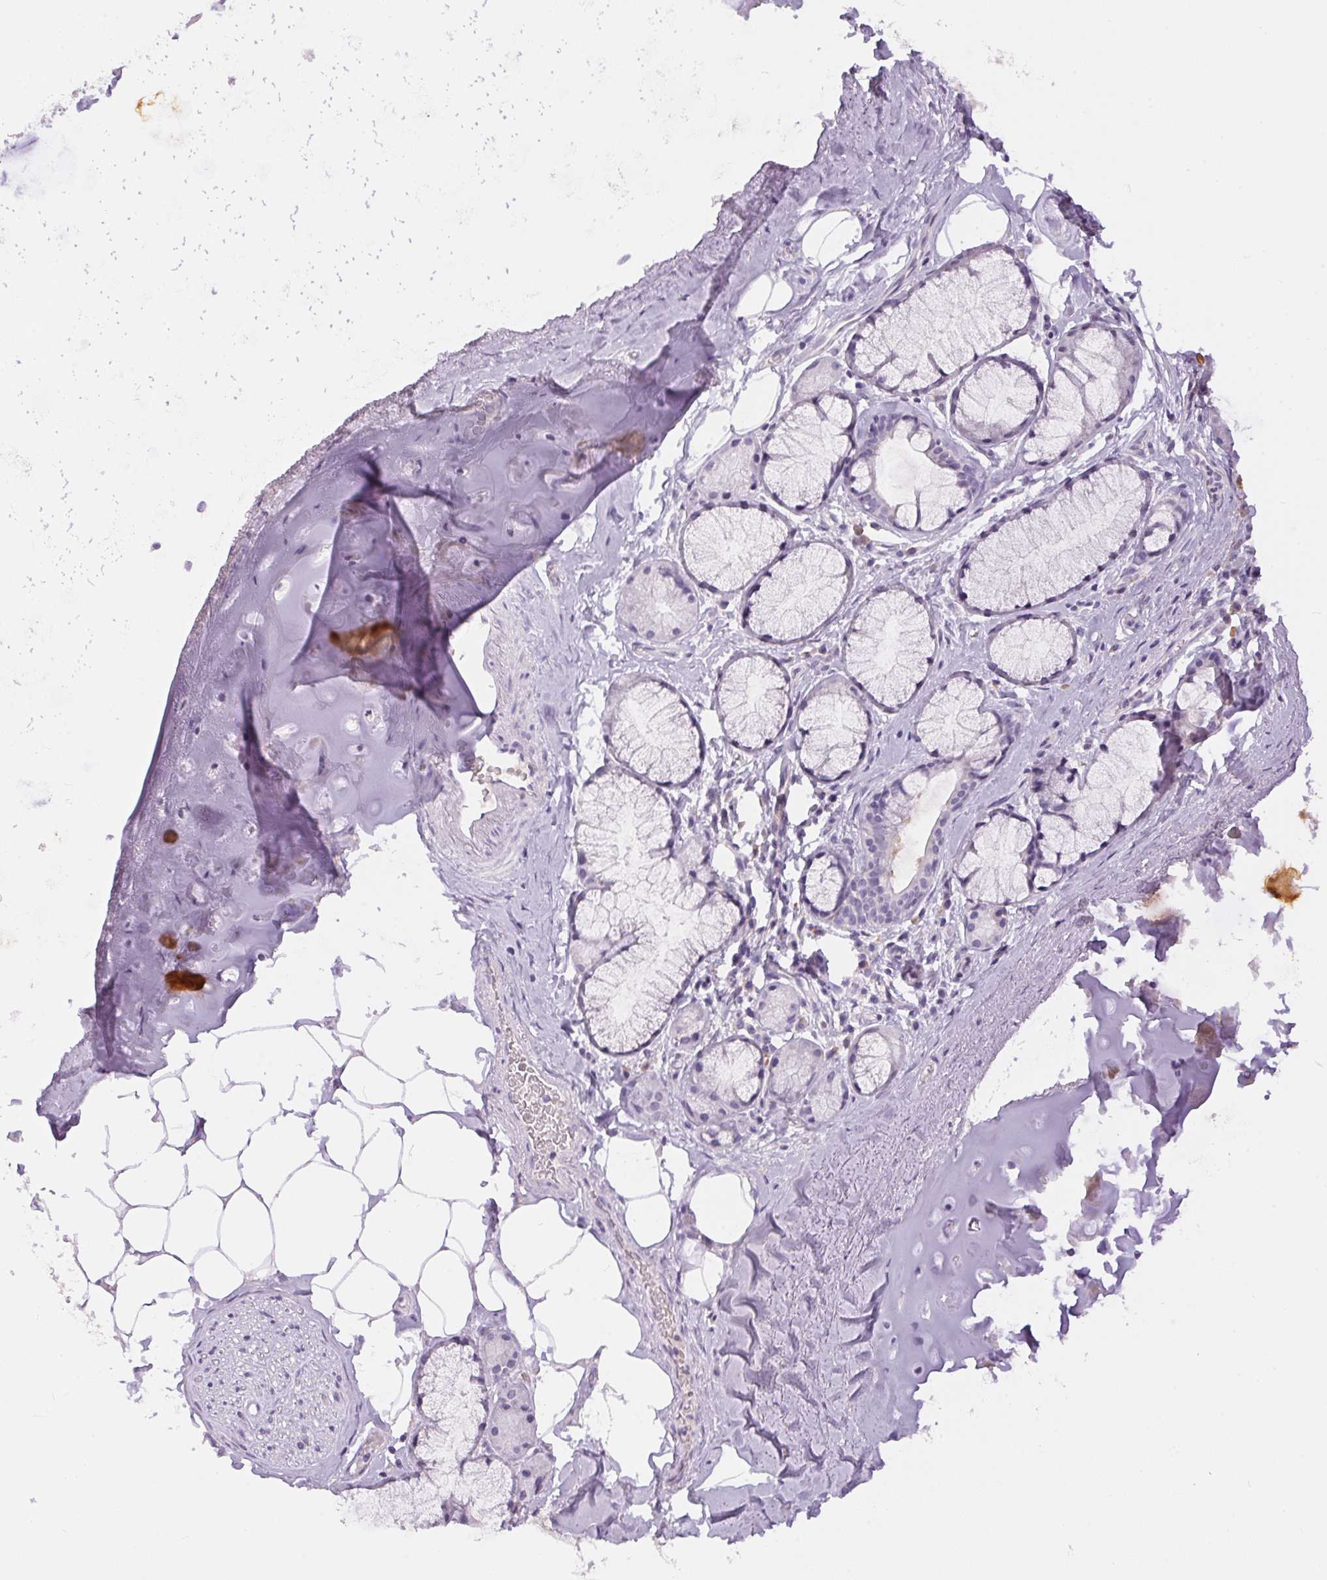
{"staining": {"intensity": "negative", "quantity": "none", "location": "none"}, "tissue": "adipose tissue", "cell_type": "Adipocytes", "image_type": "normal", "snomed": [{"axis": "morphology", "description": "Normal tissue, NOS"}, {"axis": "topography", "description": "Bronchus"}, {"axis": "topography", "description": "Lung"}], "caption": "This histopathology image is of normal adipose tissue stained with IHC to label a protein in brown with the nuclei are counter-stained blue. There is no staining in adipocytes.", "gene": "PNLIPRP3", "patient": {"sex": "female", "age": 57}}